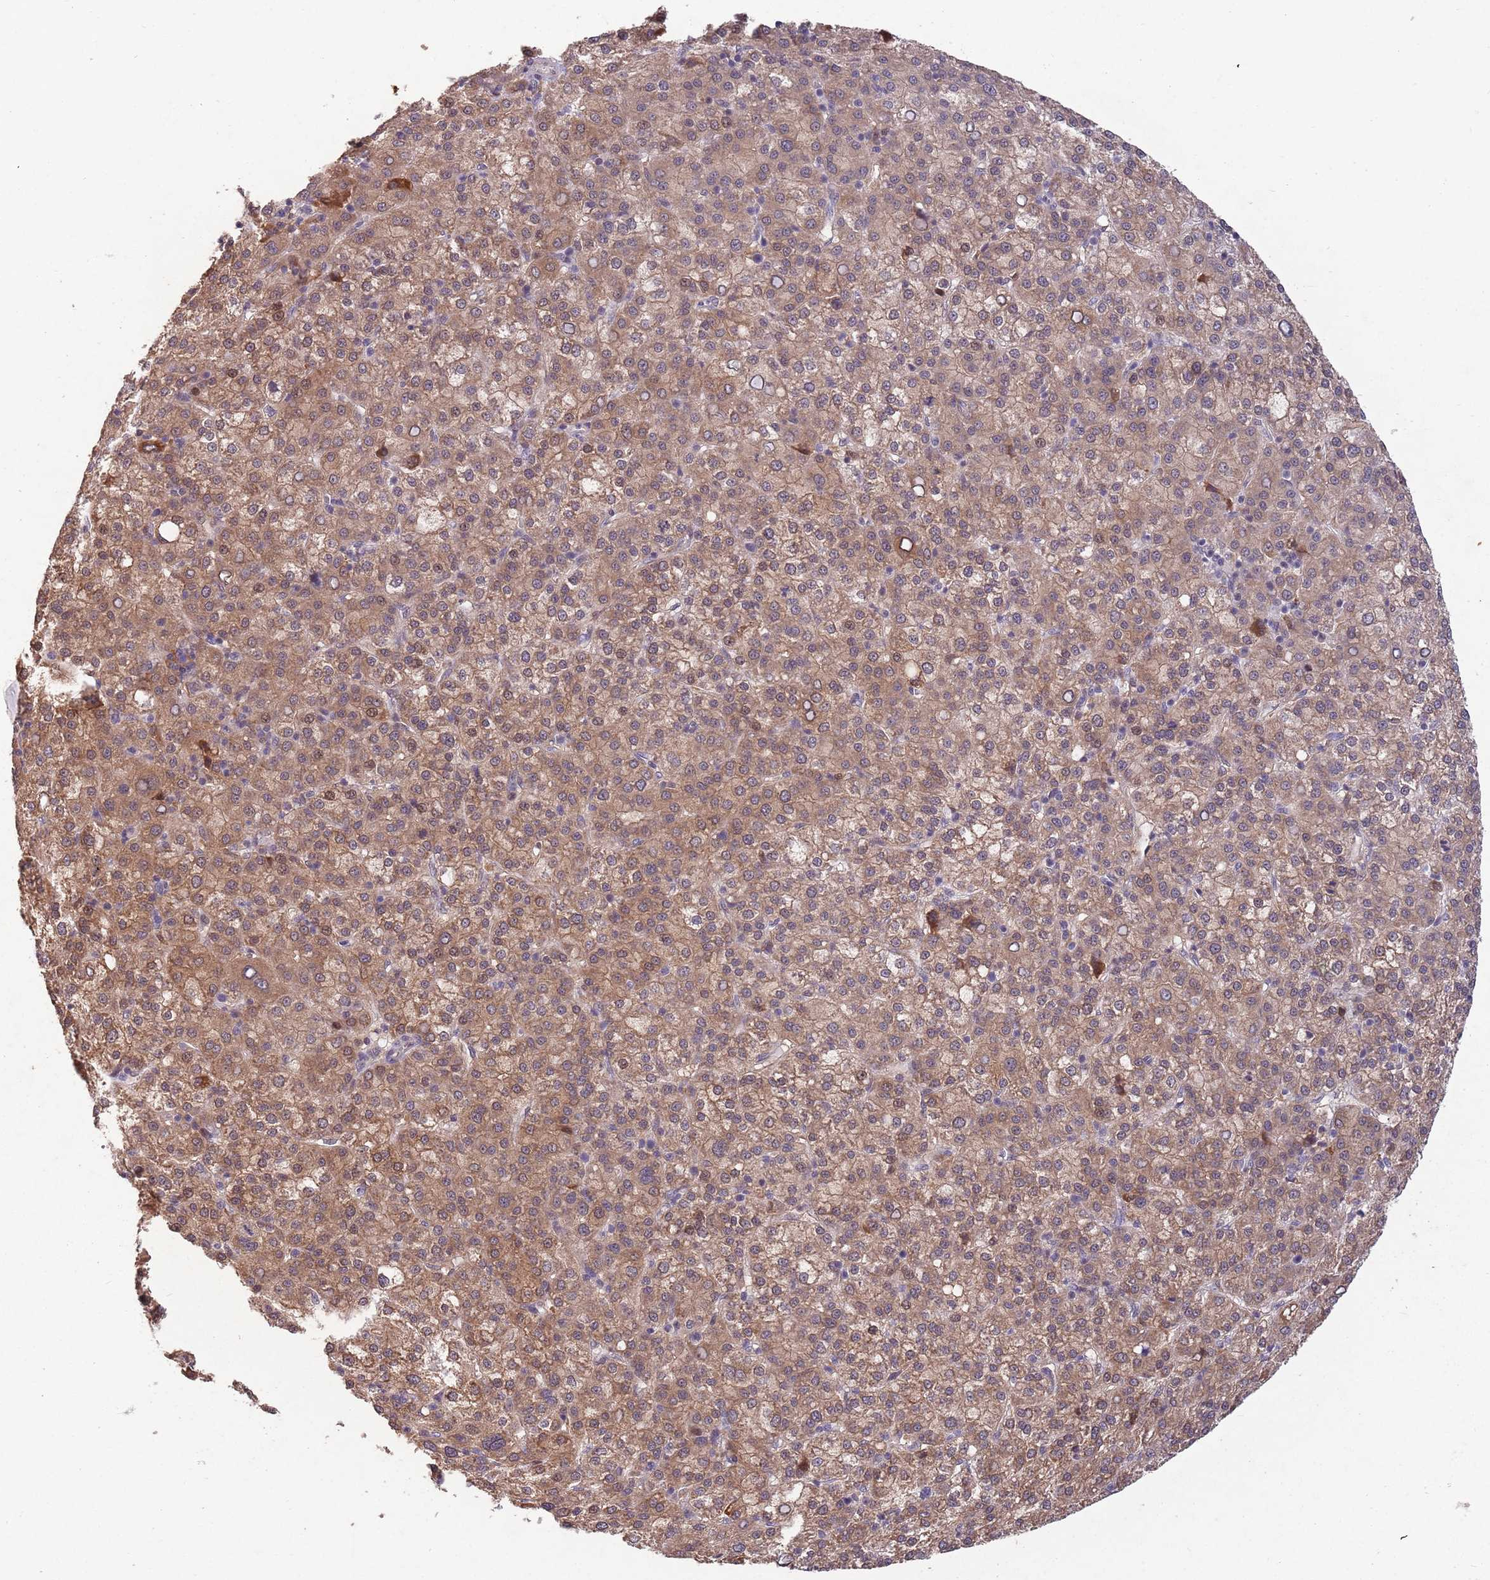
{"staining": {"intensity": "moderate", "quantity": ">75%", "location": "cytoplasmic/membranous"}, "tissue": "liver cancer", "cell_type": "Tumor cells", "image_type": "cancer", "snomed": [{"axis": "morphology", "description": "Carcinoma, Hepatocellular, NOS"}, {"axis": "topography", "description": "Liver"}], "caption": "A brown stain highlights moderate cytoplasmic/membranous staining of a protein in human liver cancer tumor cells.", "gene": "ZNF639", "patient": {"sex": "female", "age": 58}}